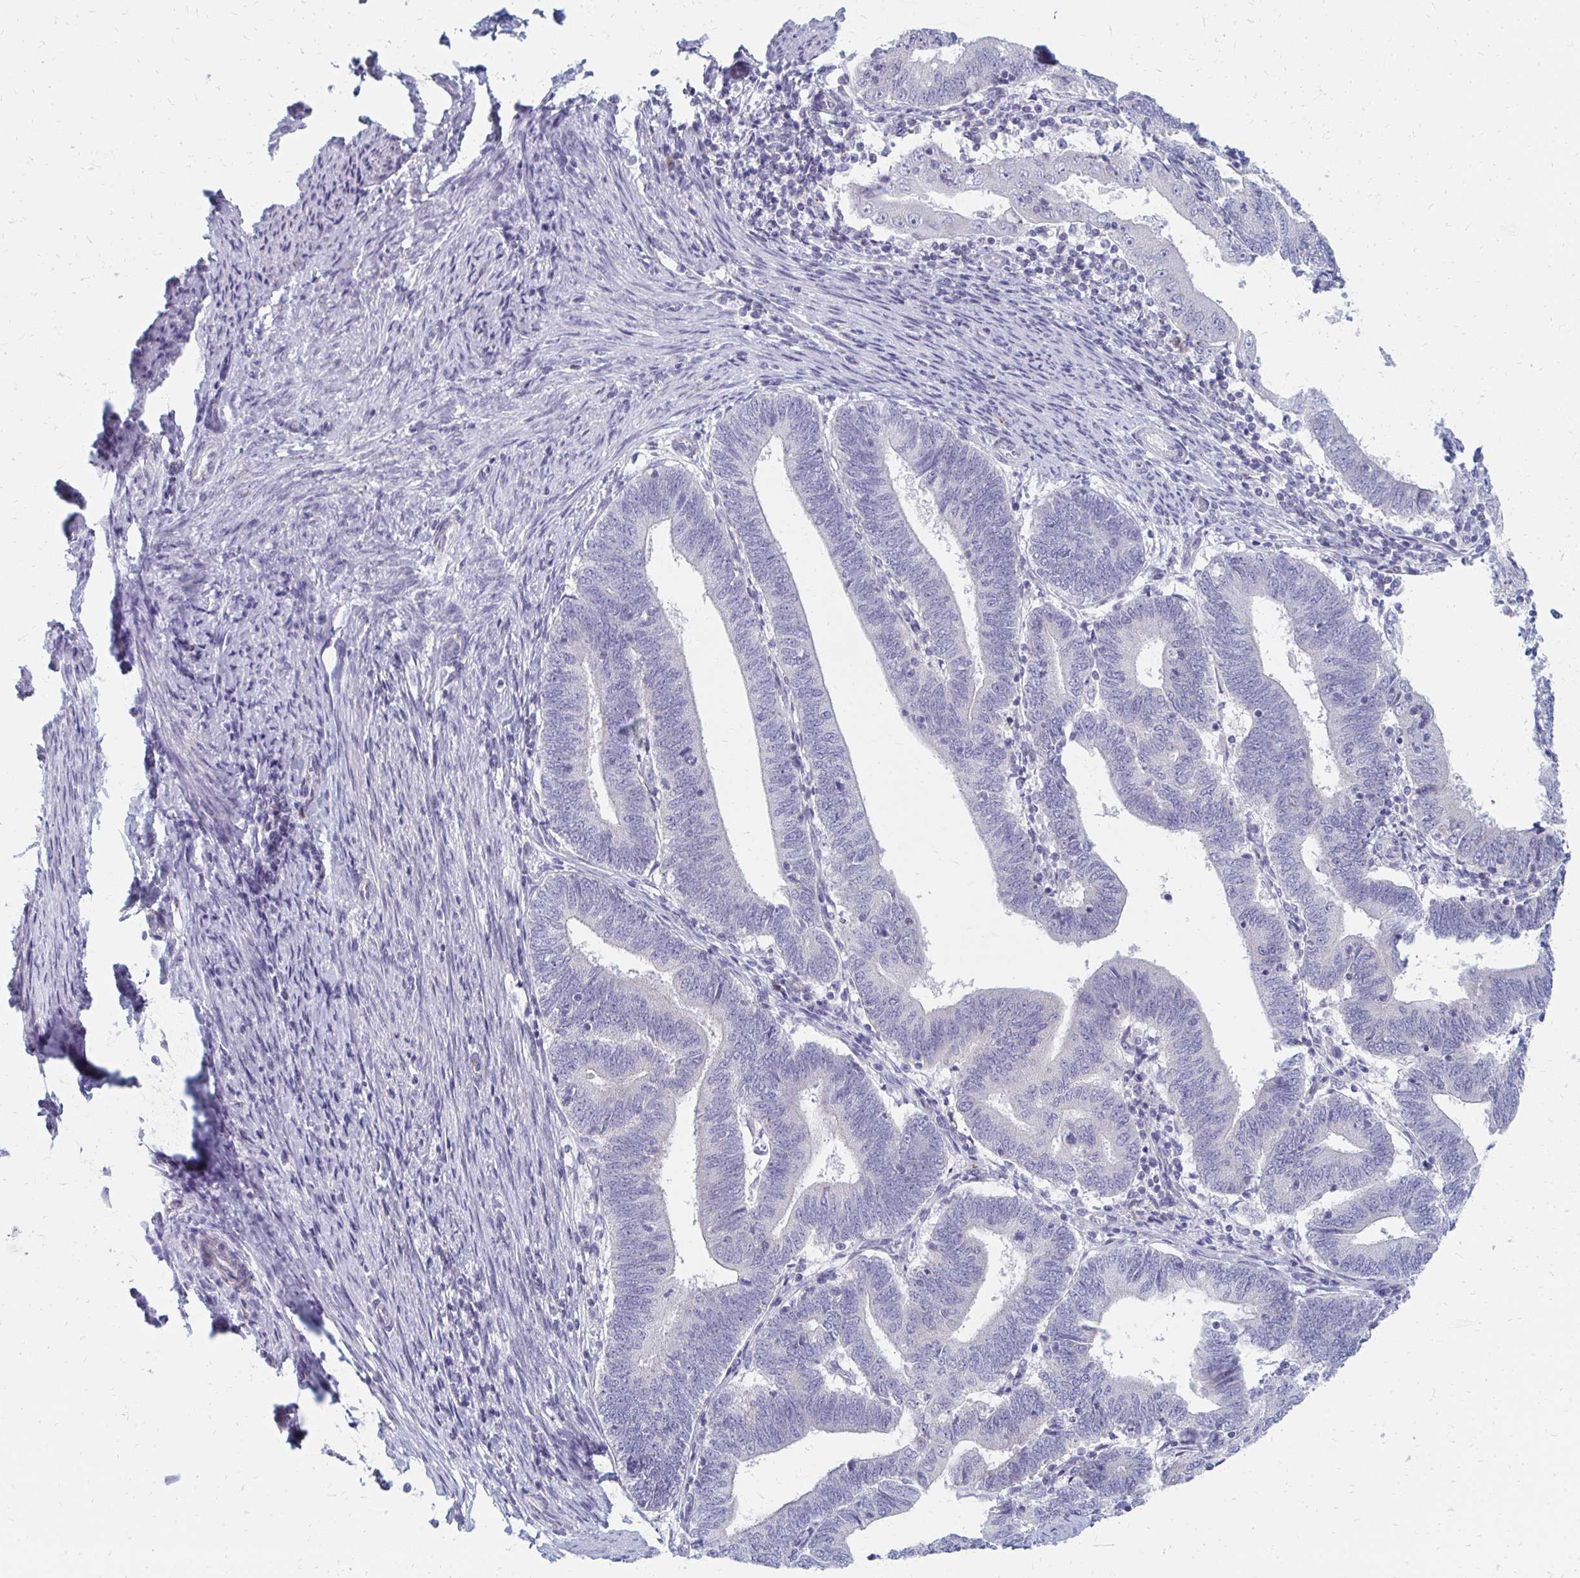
{"staining": {"intensity": "negative", "quantity": "none", "location": "none"}, "tissue": "endometrial cancer", "cell_type": "Tumor cells", "image_type": "cancer", "snomed": [{"axis": "morphology", "description": "Adenocarcinoma, NOS"}, {"axis": "topography", "description": "Endometrium"}], "caption": "Photomicrograph shows no significant protein expression in tumor cells of endometrial adenocarcinoma. (Immunohistochemistry, brightfield microscopy, high magnification).", "gene": "OR10V1", "patient": {"sex": "female", "age": 70}}